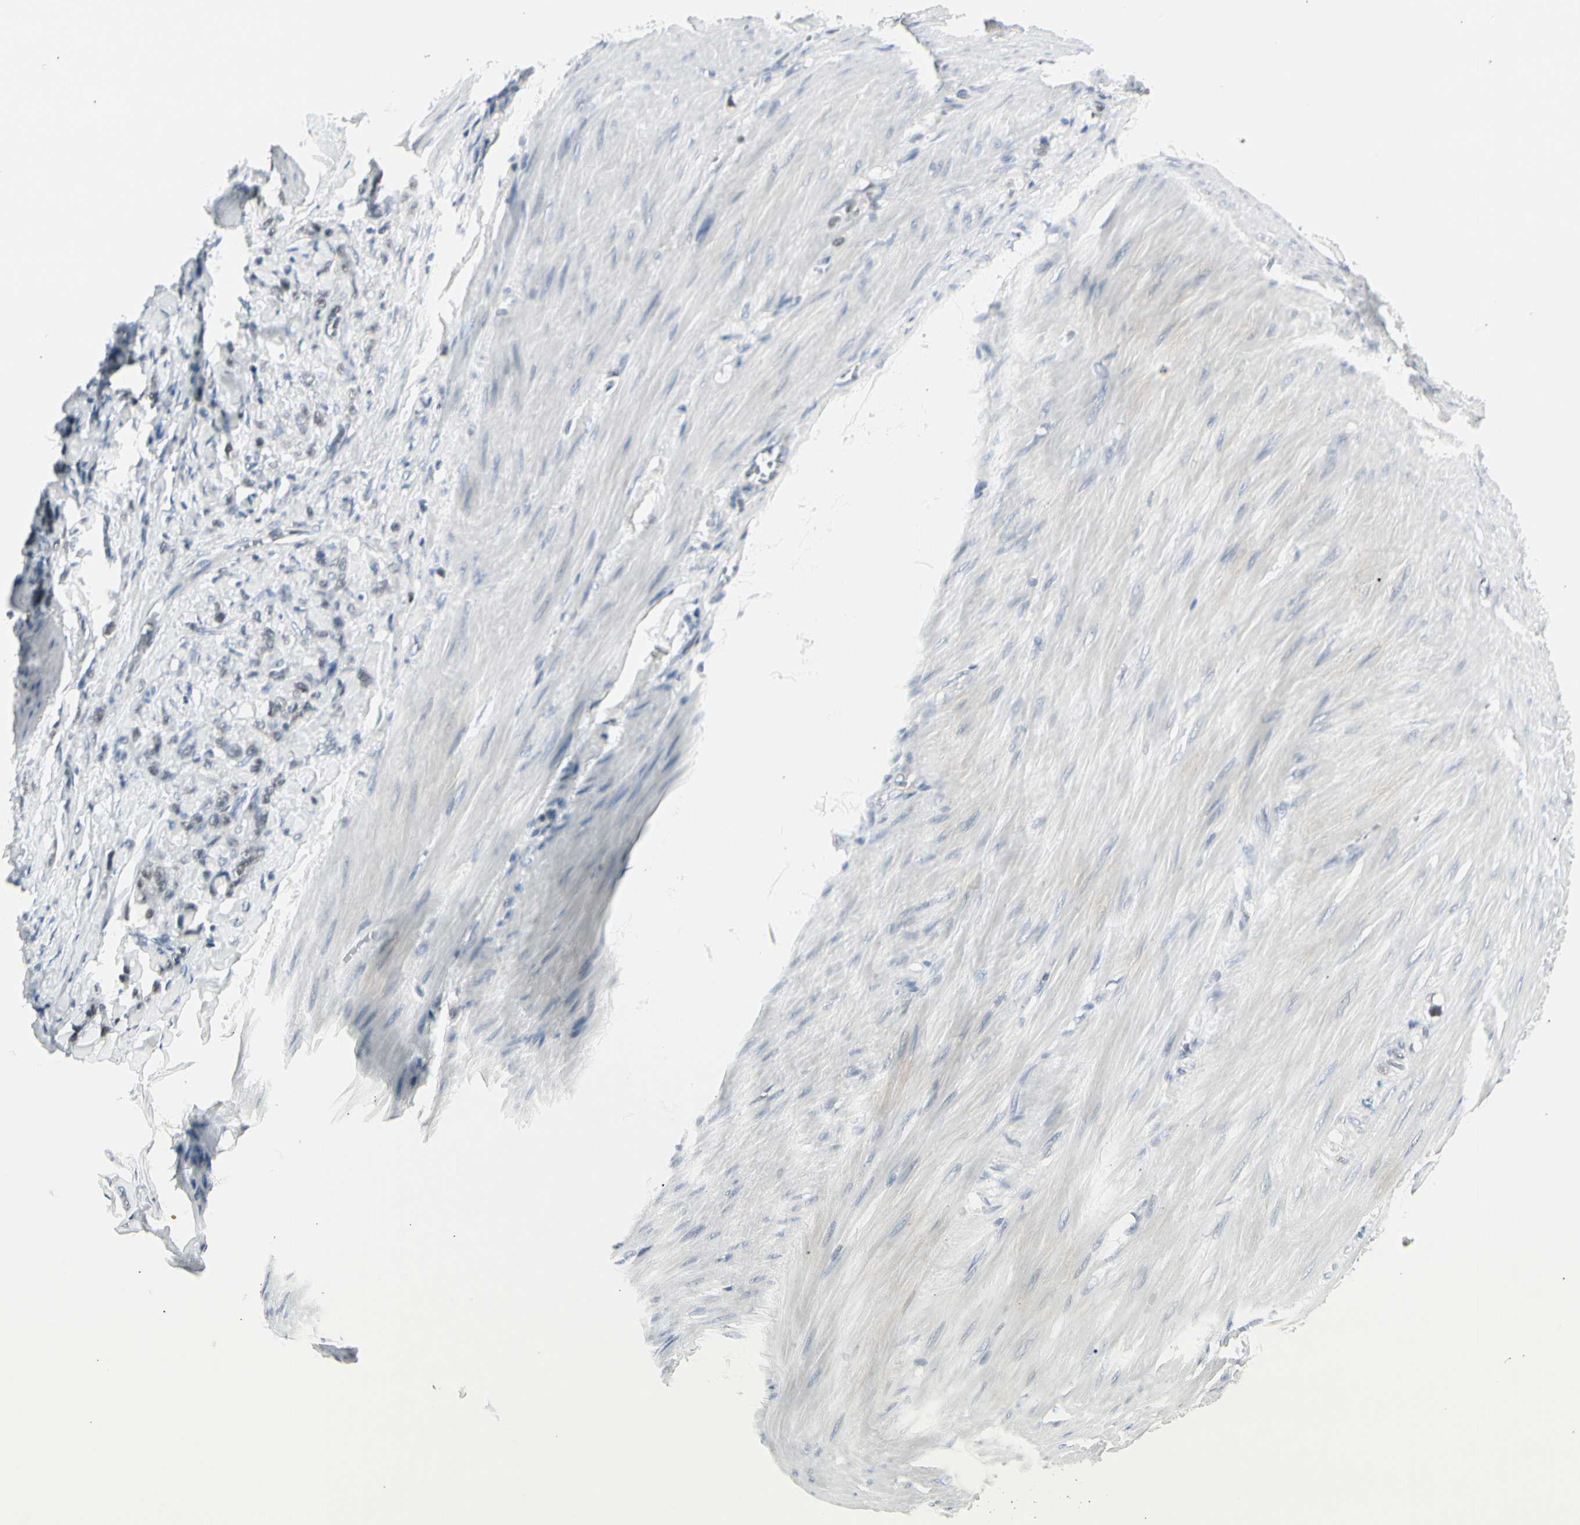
{"staining": {"intensity": "weak", "quantity": "25%-75%", "location": "nuclear"}, "tissue": "stomach cancer", "cell_type": "Tumor cells", "image_type": "cancer", "snomed": [{"axis": "morphology", "description": "Adenocarcinoma, NOS"}, {"axis": "topography", "description": "Stomach"}], "caption": "IHC image of human stomach adenocarcinoma stained for a protein (brown), which reveals low levels of weak nuclear staining in about 25%-75% of tumor cells.", "gene": "ZBTB7B", "patient": {"sex": "male", "age": 82}}